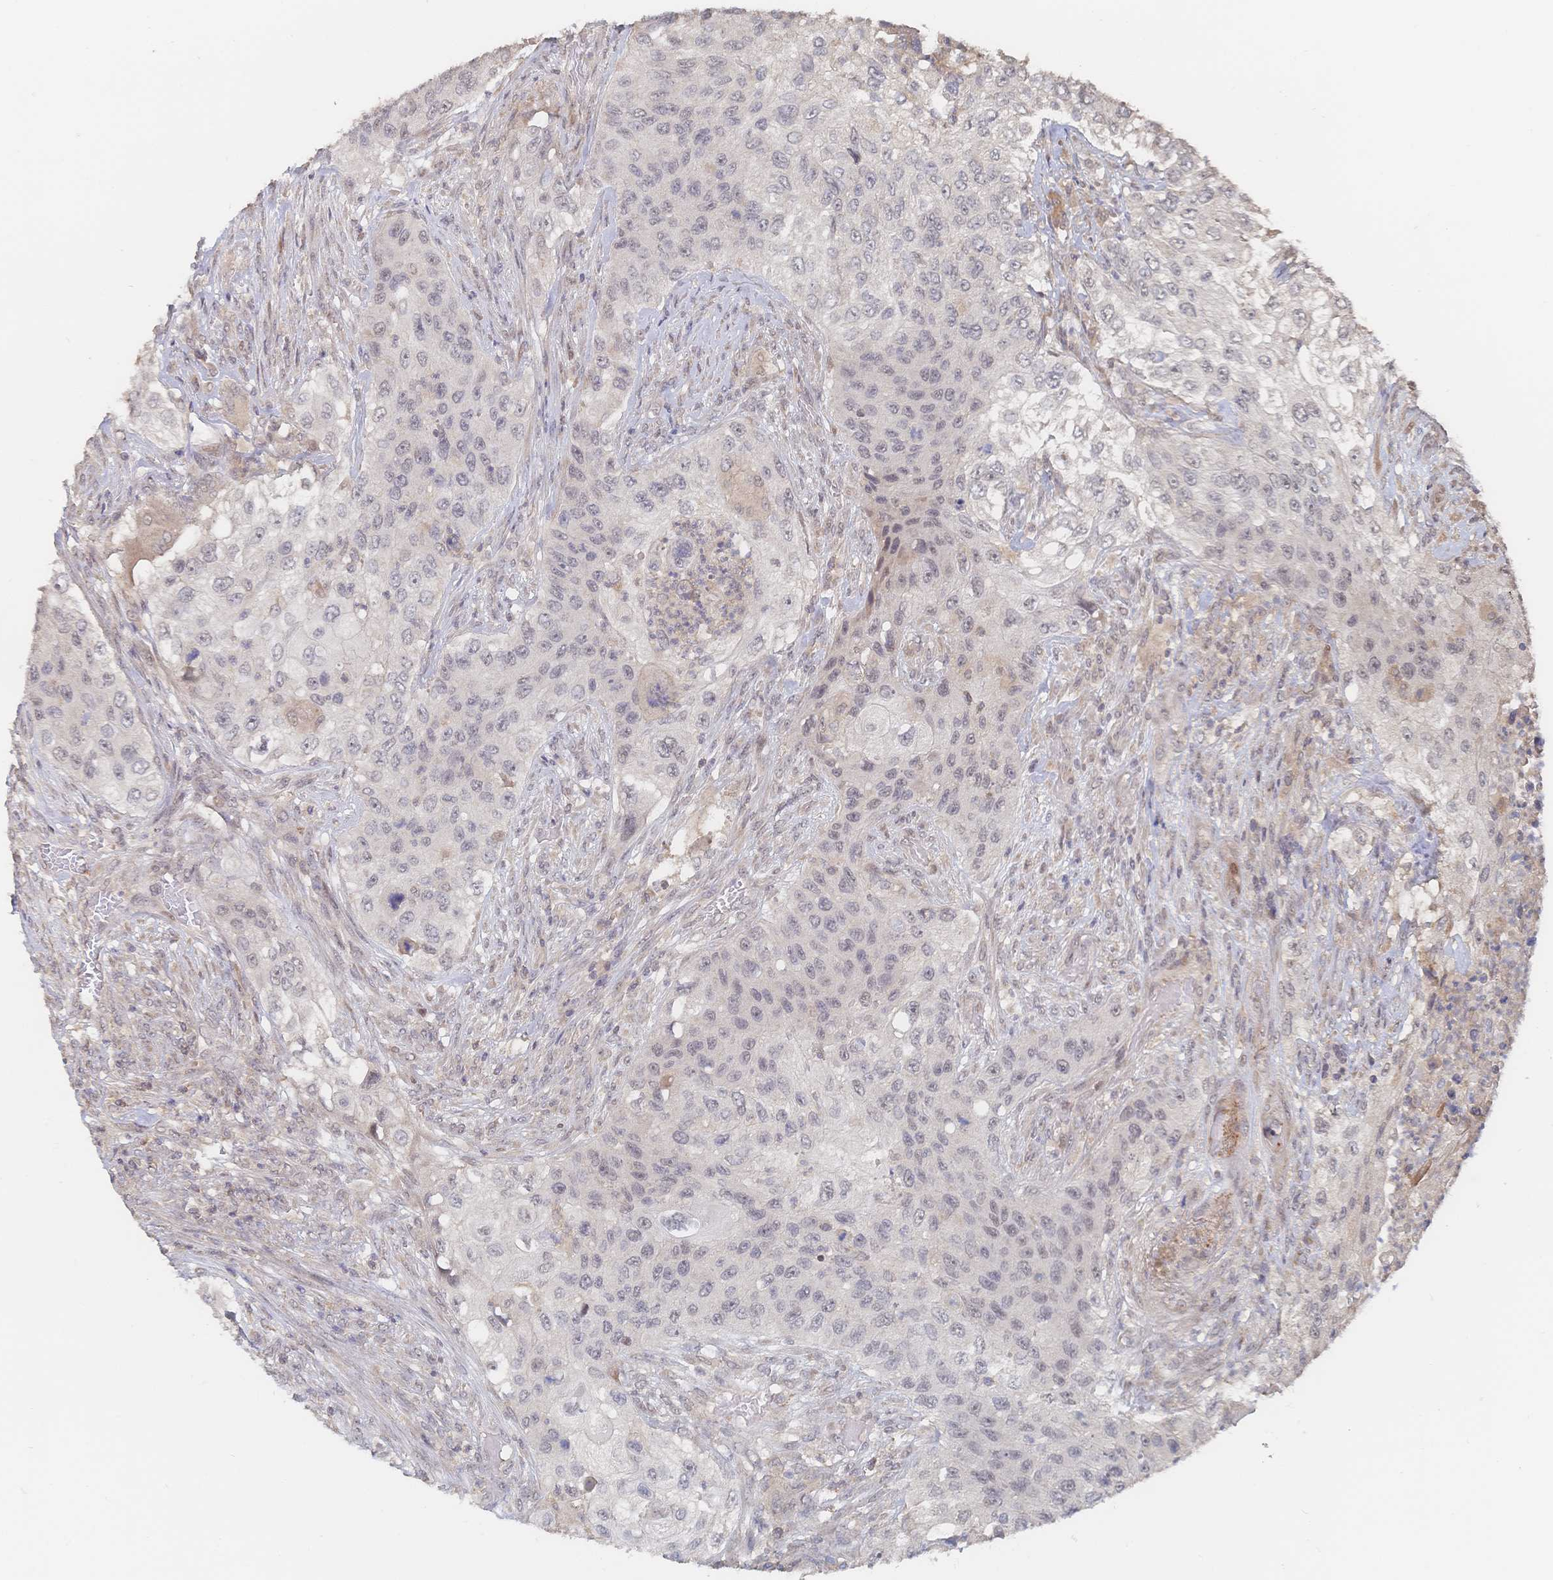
{"staining": {"intensity": "weak", "quantity": "<25%", "location": "nuclear"}, "tissue": "urothelial cancer", "cell_type": "Tumor cells", "image_type": "cancer", "snomed": [{"axis": "morphology", "description": "Urothelial carcinoma, High grade"}, {"axis": "topography", "description": "Urinary bladder"}], "caption": "The photomicrograph shows no significant staining in tumor cells of urothelial cancer.", "gene": "LRP5", "patient": {"sex": "female", "age": 60}}